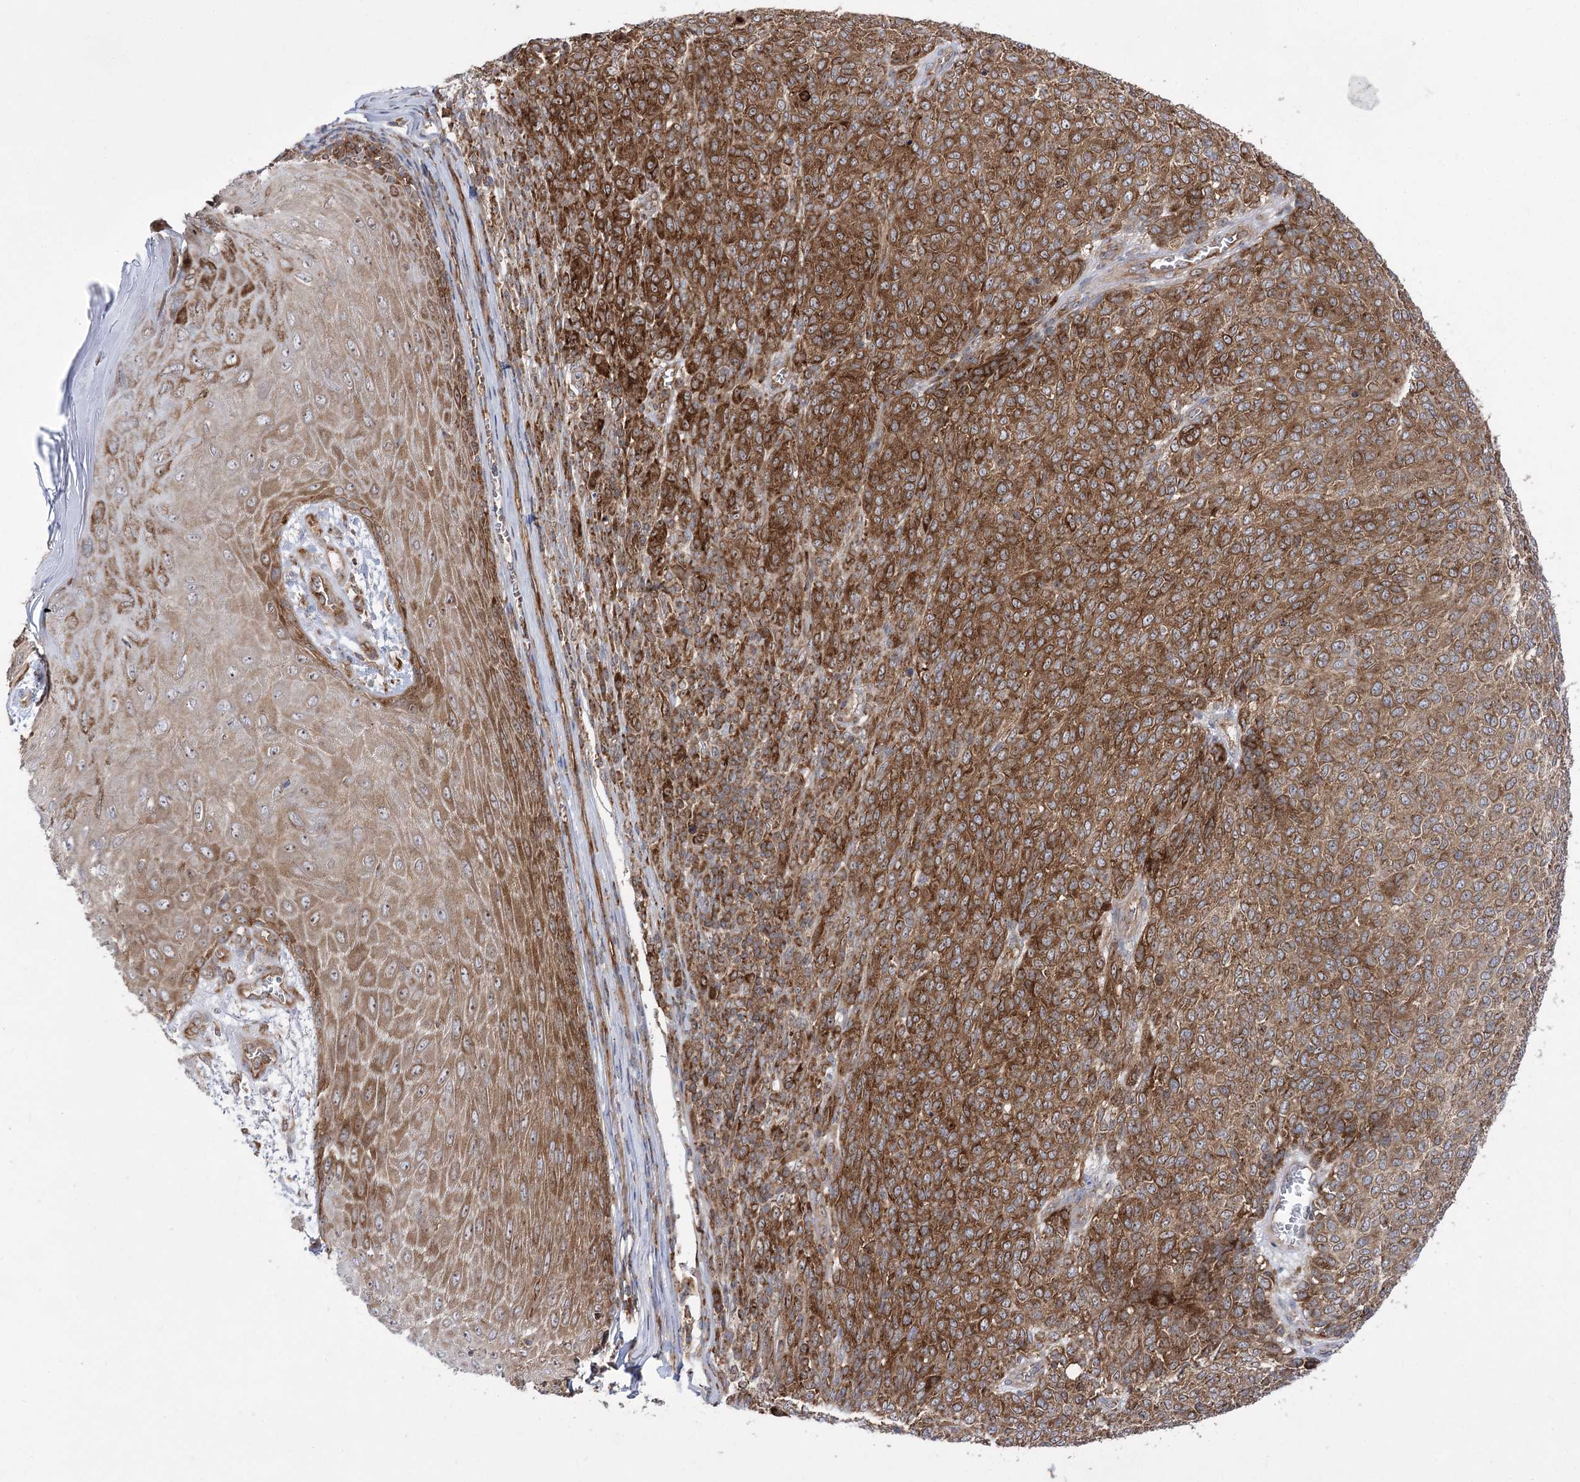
{"staining": {"intensity": "strong", "quantity": ">75%", "location": "cytoplasmic/membranous"}, "tissue": "melanoma", "cell_type": "Tumor cells", "image_type": "cancer", "snomed": [{"axis": "morphology", "description": "Malignant melanoma, NOS"}, {"axis": "topography", "description": "Skin"}], "caption": "IHC (DAB (3,3'-diaminobenzidine)) staining of melanoma shows strong cytoplasmic/membranous protein expression in about >75% of tumor cells.", "gene": "ZNF622", "patient": {"sex": "male", "age": 49}}